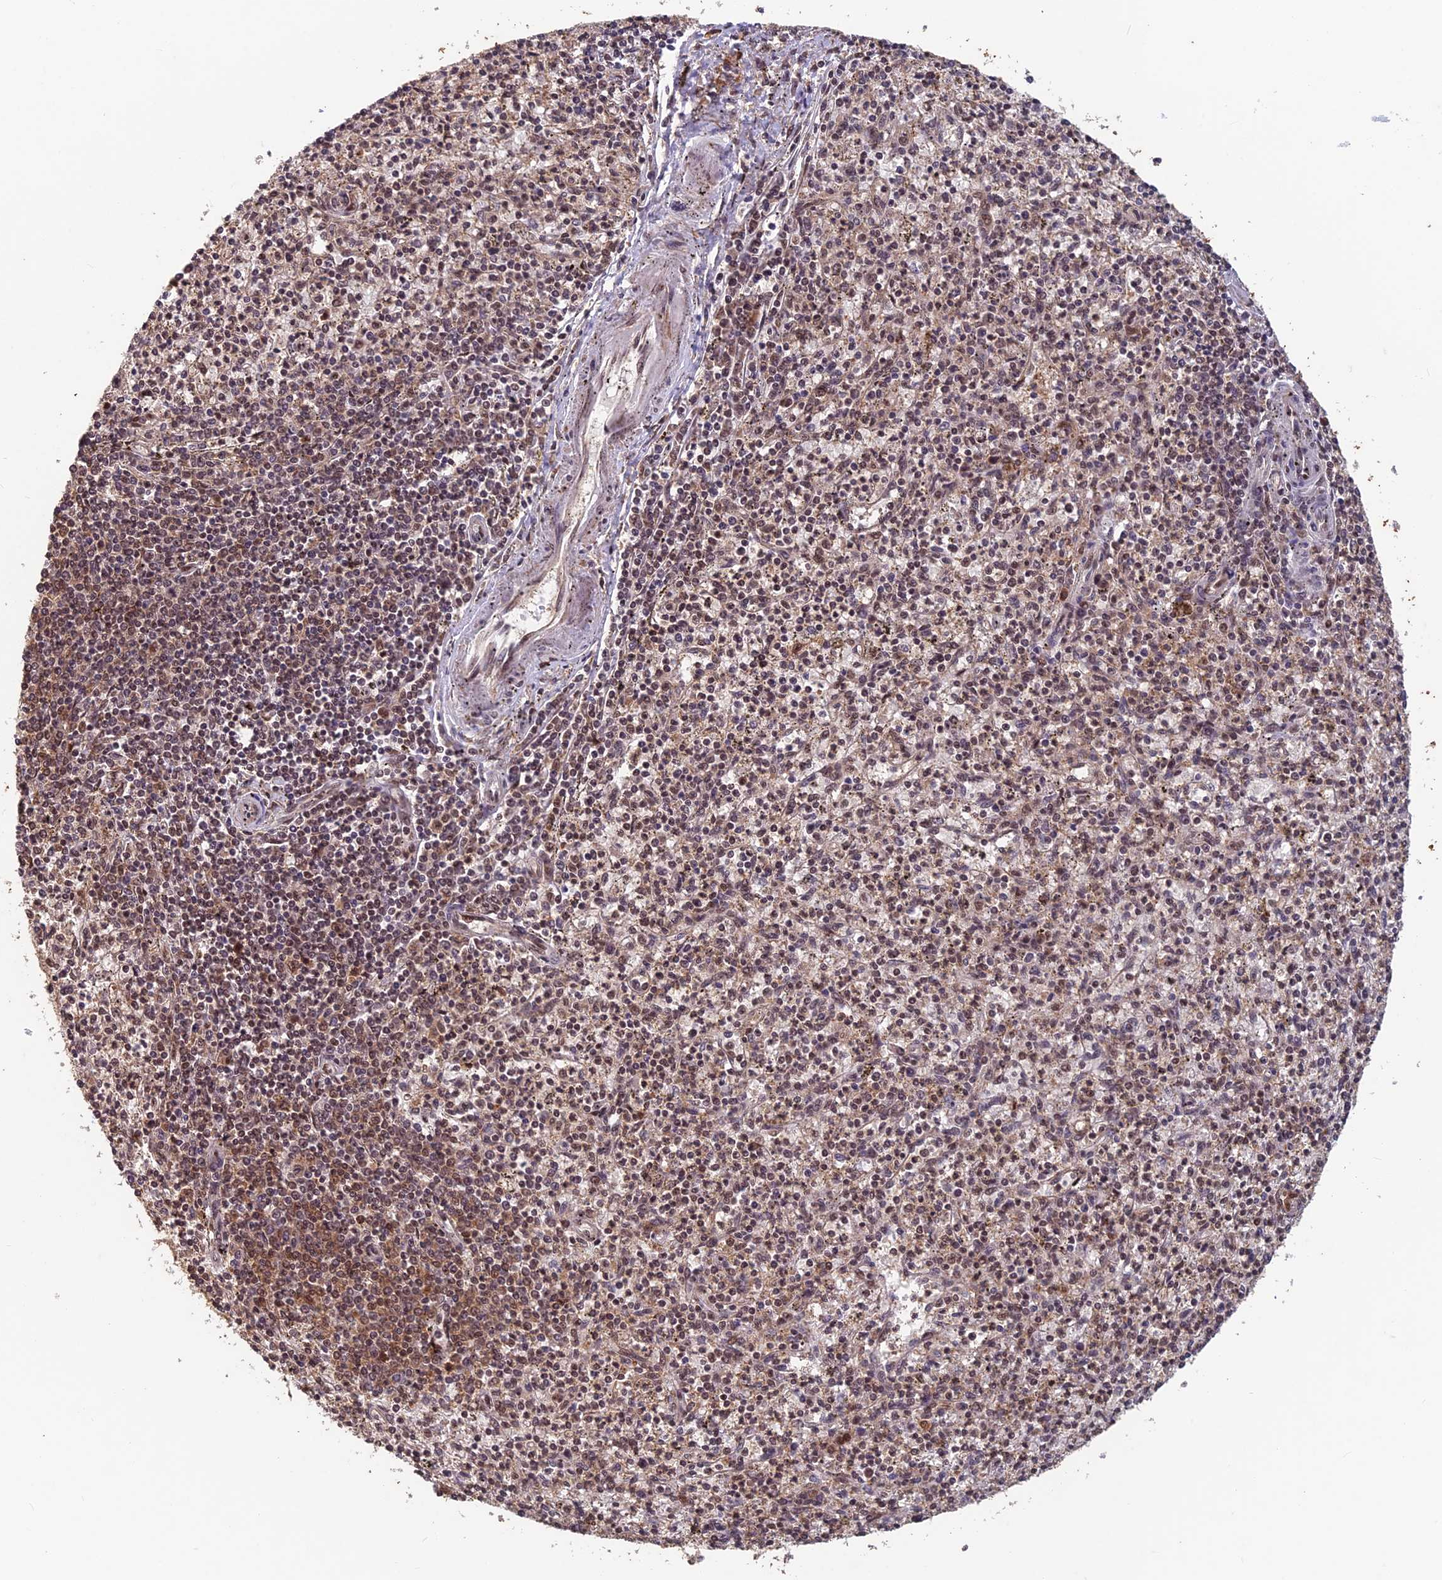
{"staining": {"intensity": "moderate", "quantity": "<25%", "location": "cytoplasmic/membranous,nuclear"}, "tissue": "spleen", "cell_type": "Cells in red pulp", "image_type": "normal", "snomed": [{"axis": "morphology", "description": "Normal tissue, NOS"}, {"axis": "topography", "description": "Spleen"}], "caption": "This micrograph reveals immunohistochemistry (IHC) staining of normal human spleen, with low moderate cytoplasmic/membranous,nuclear expression in about <25% of cells in red pulp.", "gene": "FAM53C", "patient": {"sex": "male", "age": 72}}